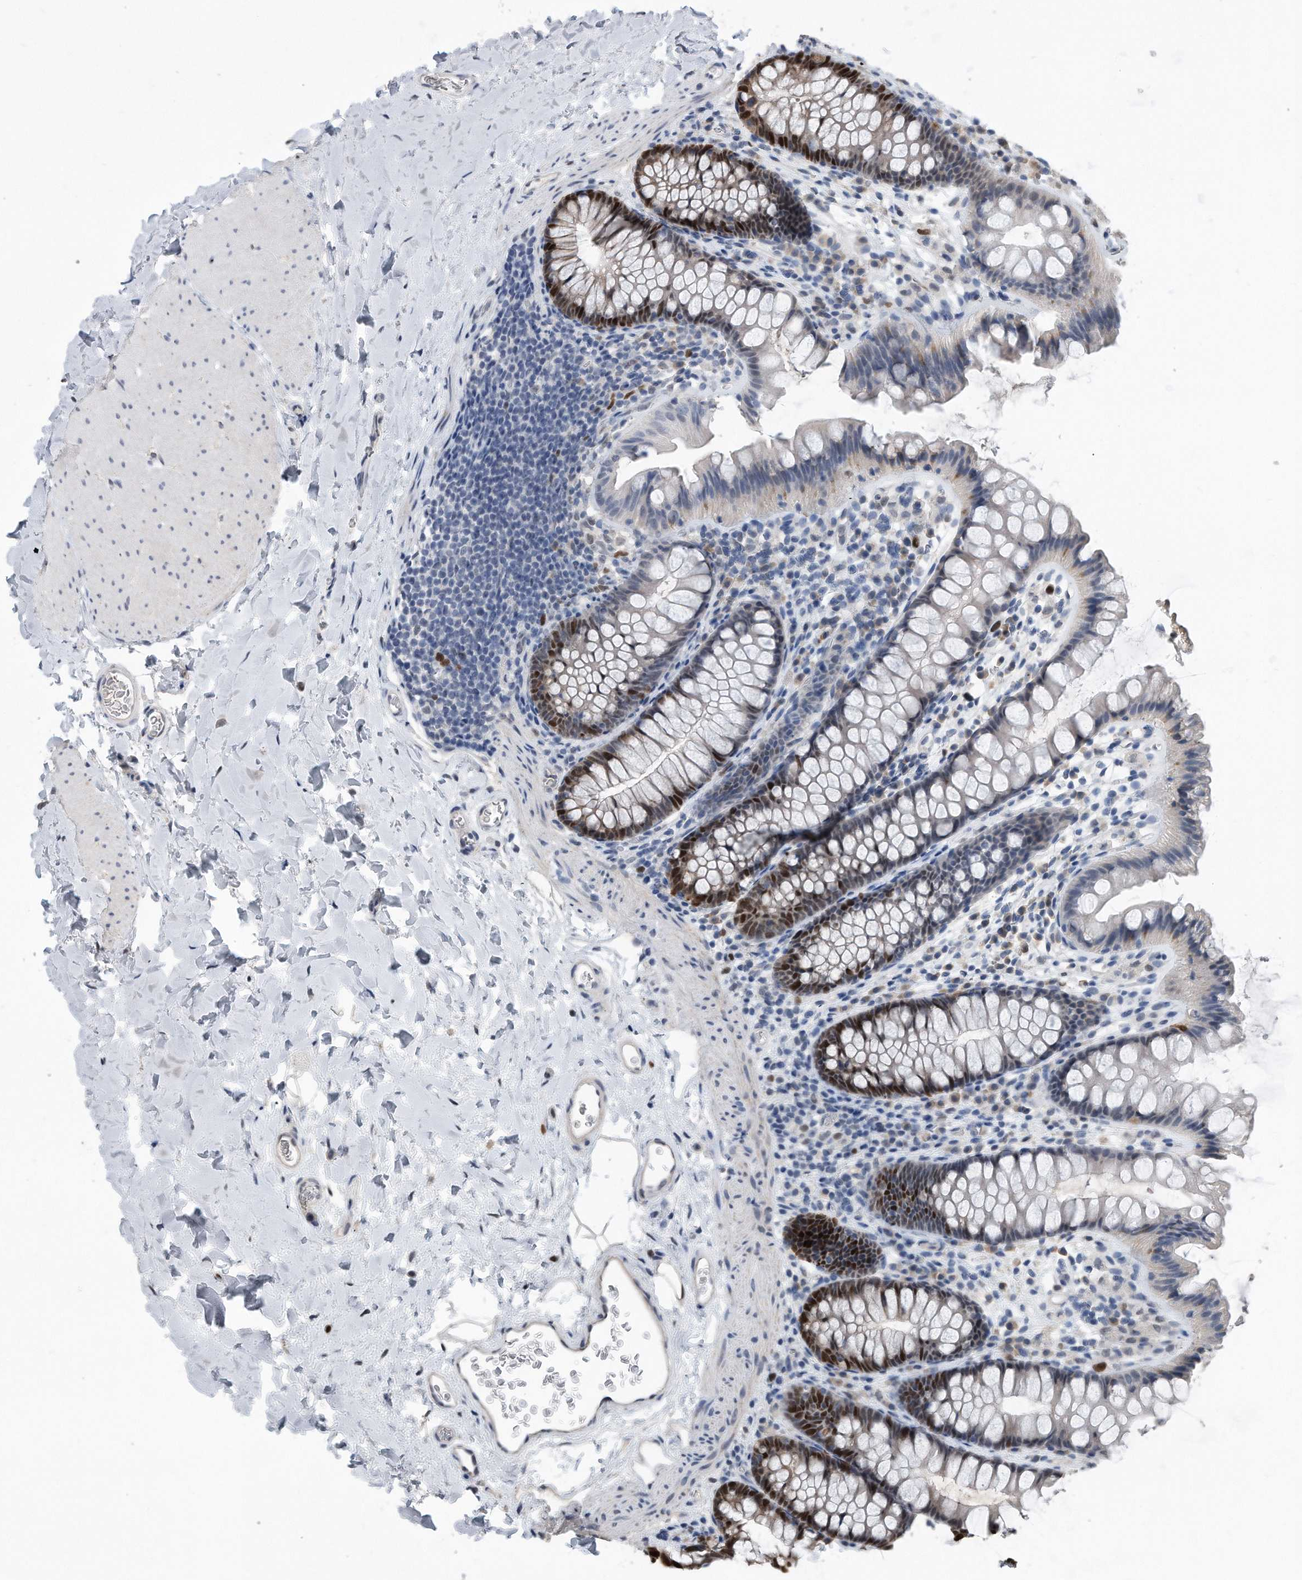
{"staining": {"intensity": "negative", "quantity": "none", "location": "none"}, "tissue": "colon", "cell_type": "Endothelial cells", "image_type": "normal", "snomed": [{"axis": "morphology", "description": "Normal tissue, NOS"}, {"axis": "topography", "description": "Colon"}], "caption": "Immunohistochemistry (IHC) of normal colon demonstrates no staining in endothelial cells.", "gene": "PCNA", "patient": {"sex": "female", "age": 62}}